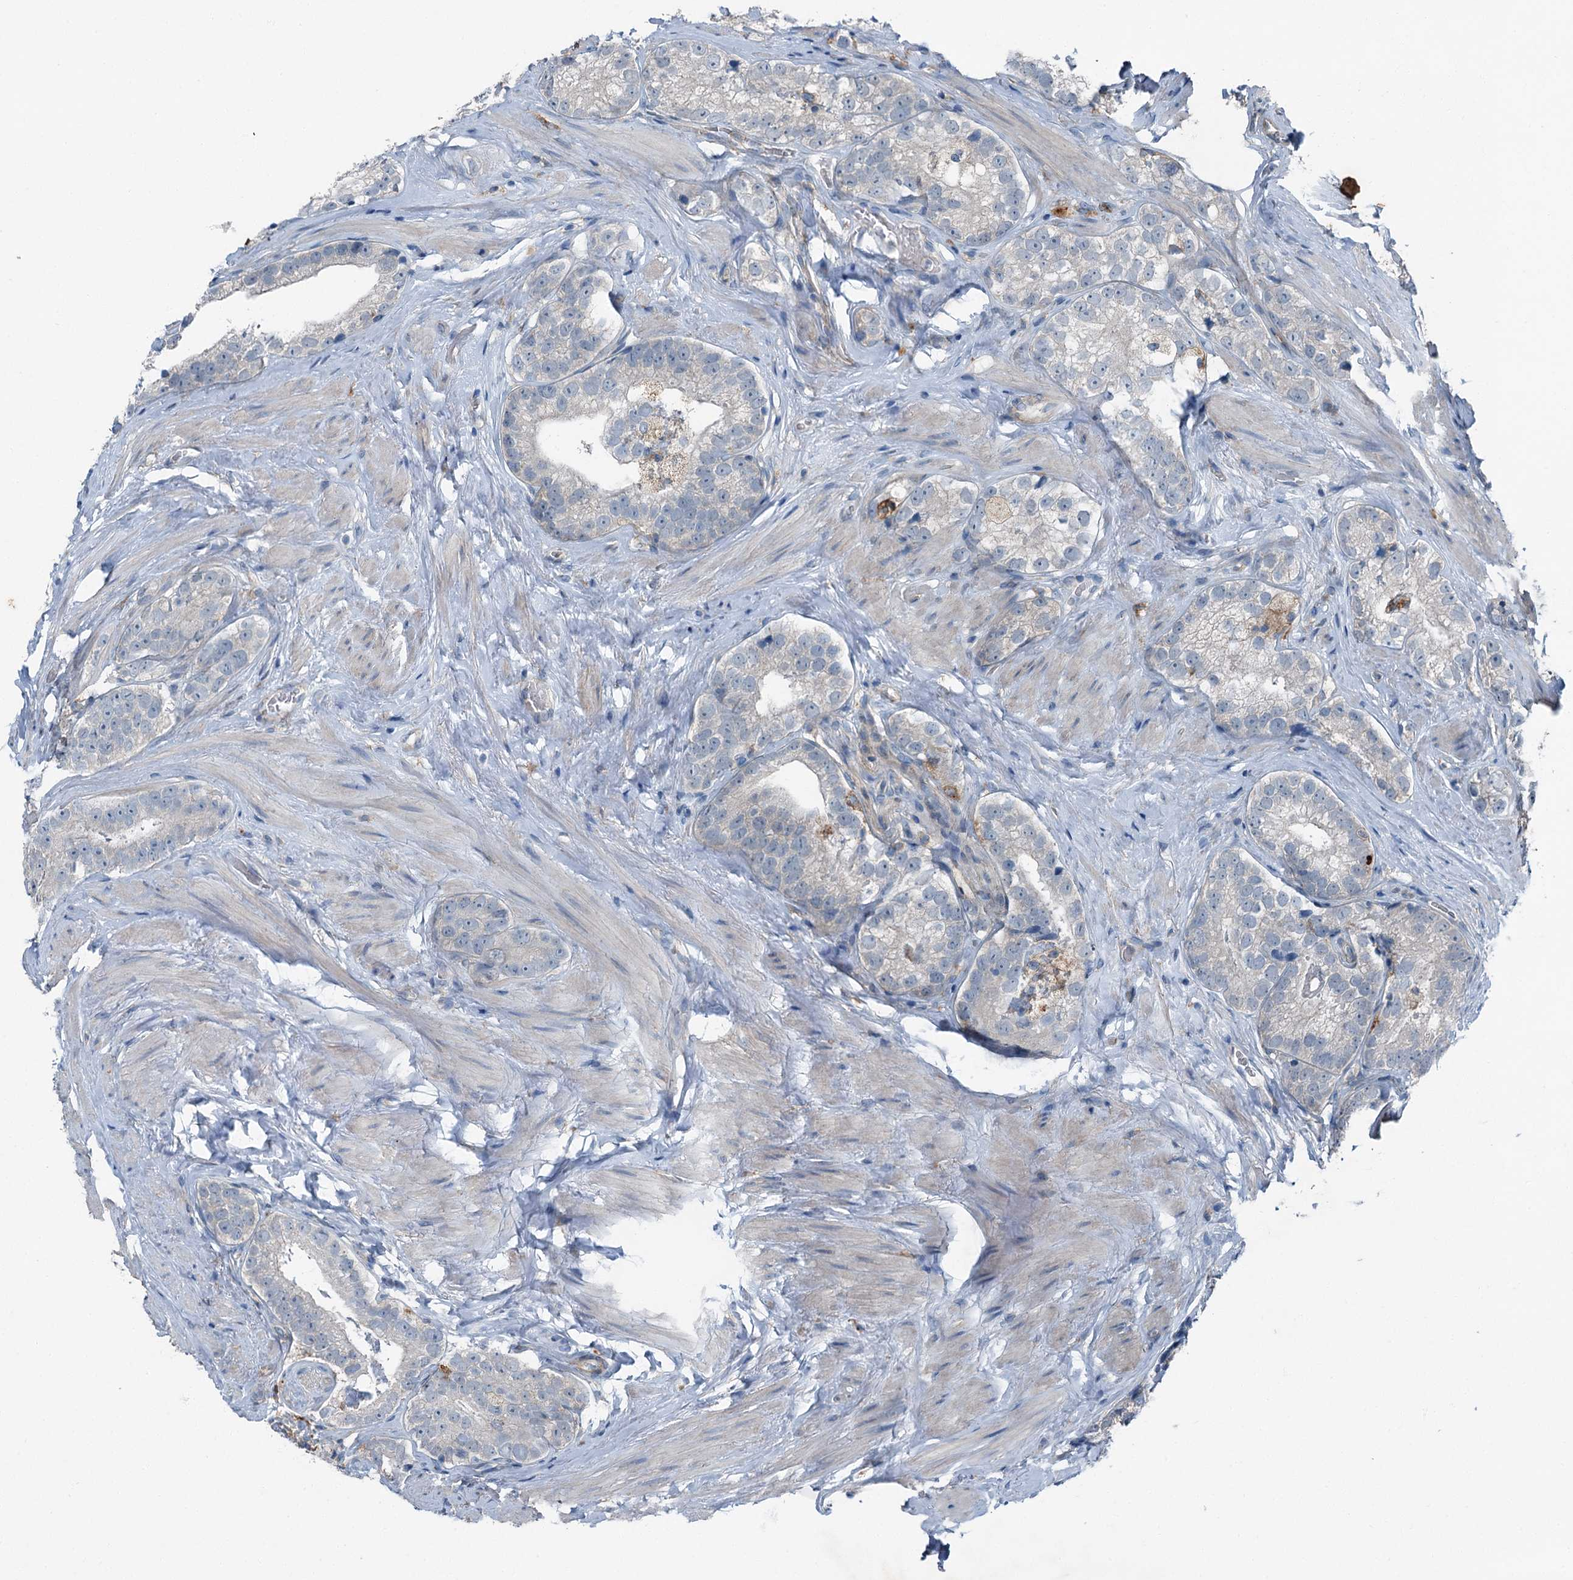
{"staining": {"intensity": "negative", "quantity": "none", "location": "none"}, "tissue": "prostate cancer", "cell_type": "Tumor cells", "image_type": "cancer", "snomed": [{"axis": "morphology", "description": "Adenocarcinoma, High grade"}, {"axis": "topography", "description": "Prostate"}], "caption": "Tumor cells are negative for protein expression in human prostate cancer.", "gene": "AXL", "patient": {"sex": "male", "age": 56}}